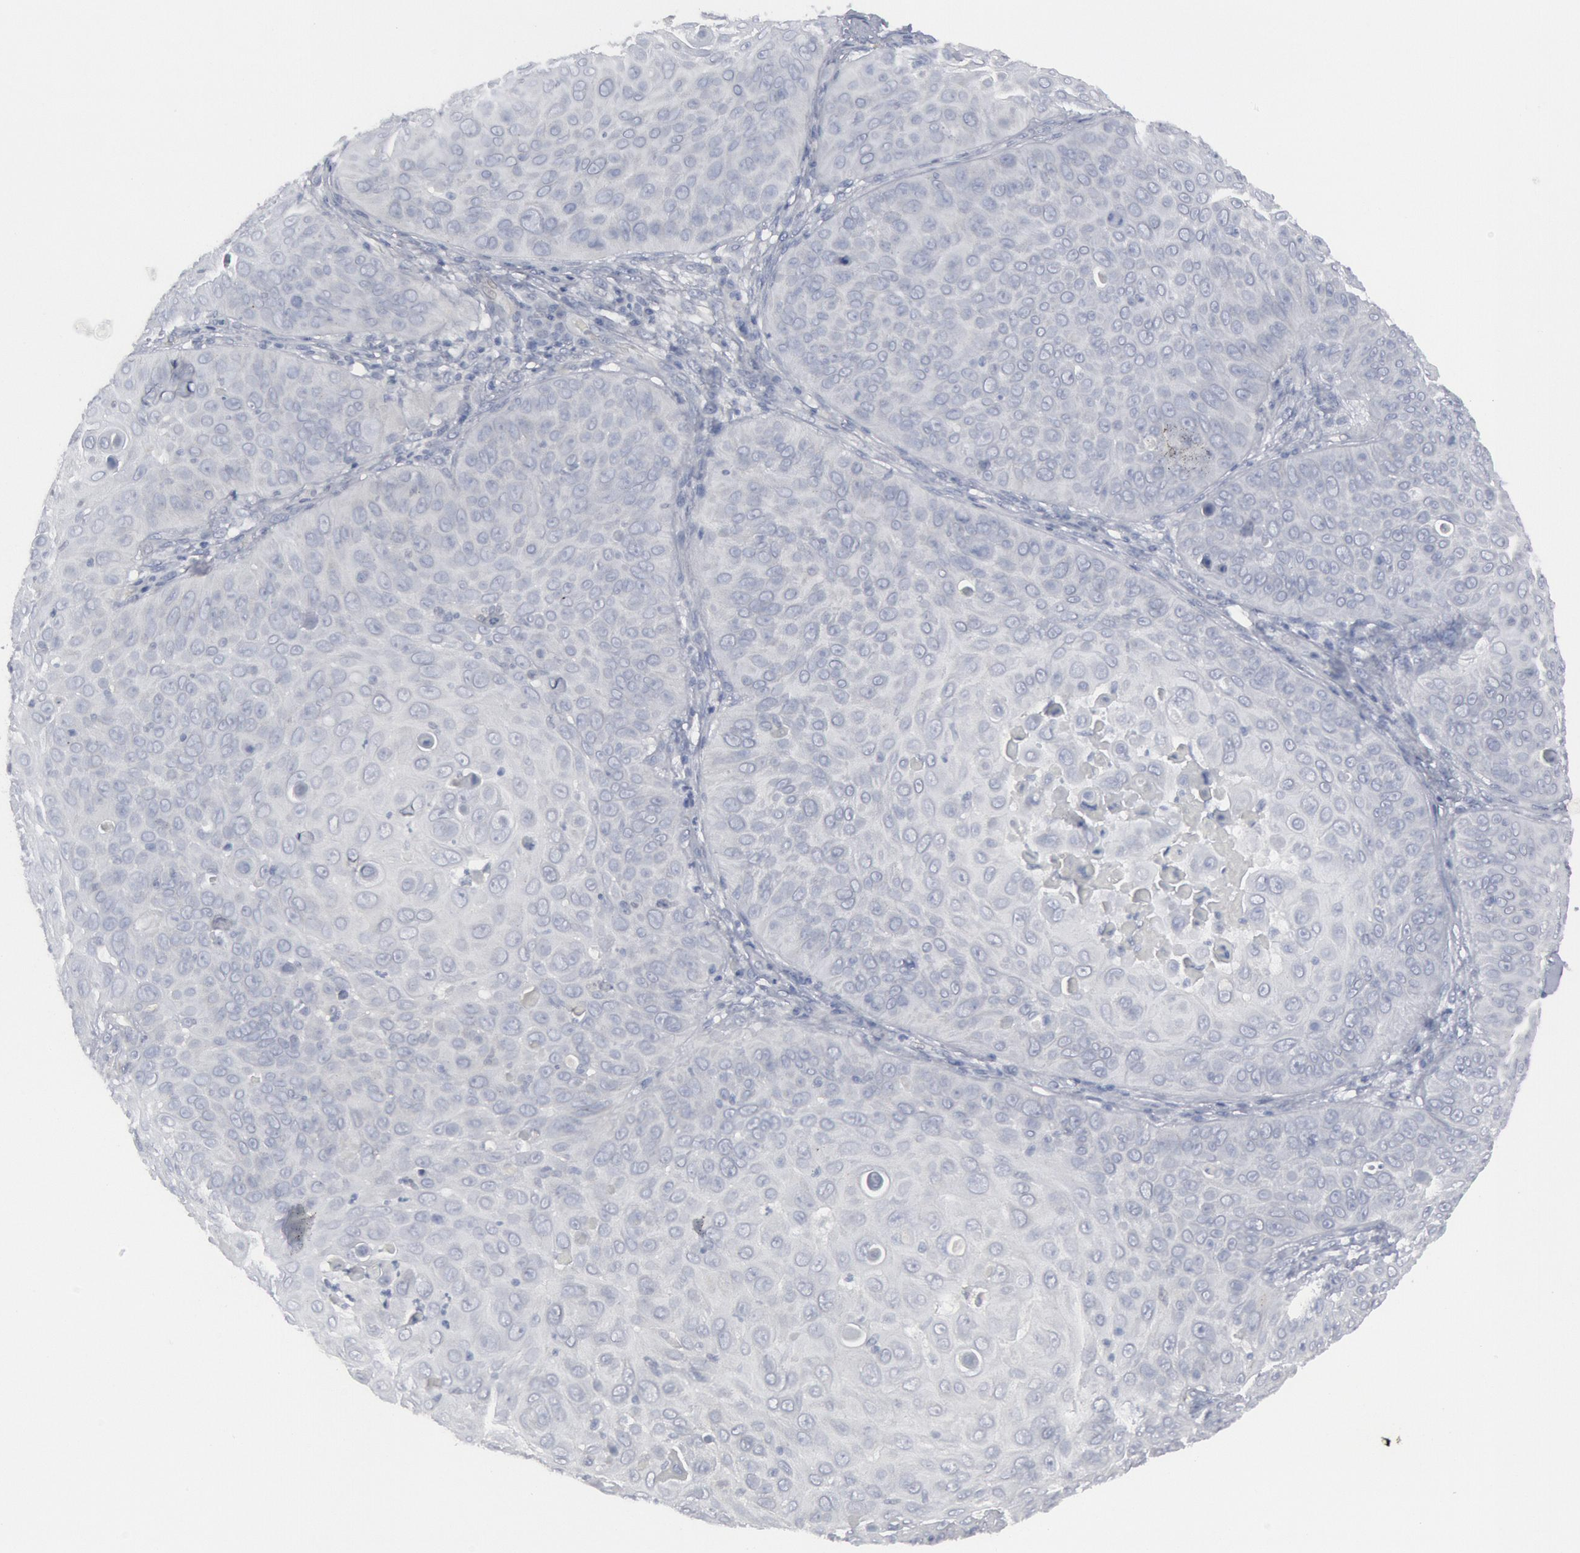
{"staining": {"intensity": "negative", "quantity": "none", "location": "none"}, "tissue": "skin cancer", "cell_type": "Tumor cells", "image_type": "cancer", "snomed": [{"axis": "morphology", "description": "Squamous cell carcinoma, NOS"}, {"axis": "topography", "description": "Skin"}], "caption": "This micrograph is of squamous cell carcinoma (skin) stained with immunohistochemistry (IHC) to label a protein in brown with the nuclei are counter-stained blue. There is no expression in tumor cells.", "gene": "DMC1", "patient": {"sex": "male", "age": 82}}